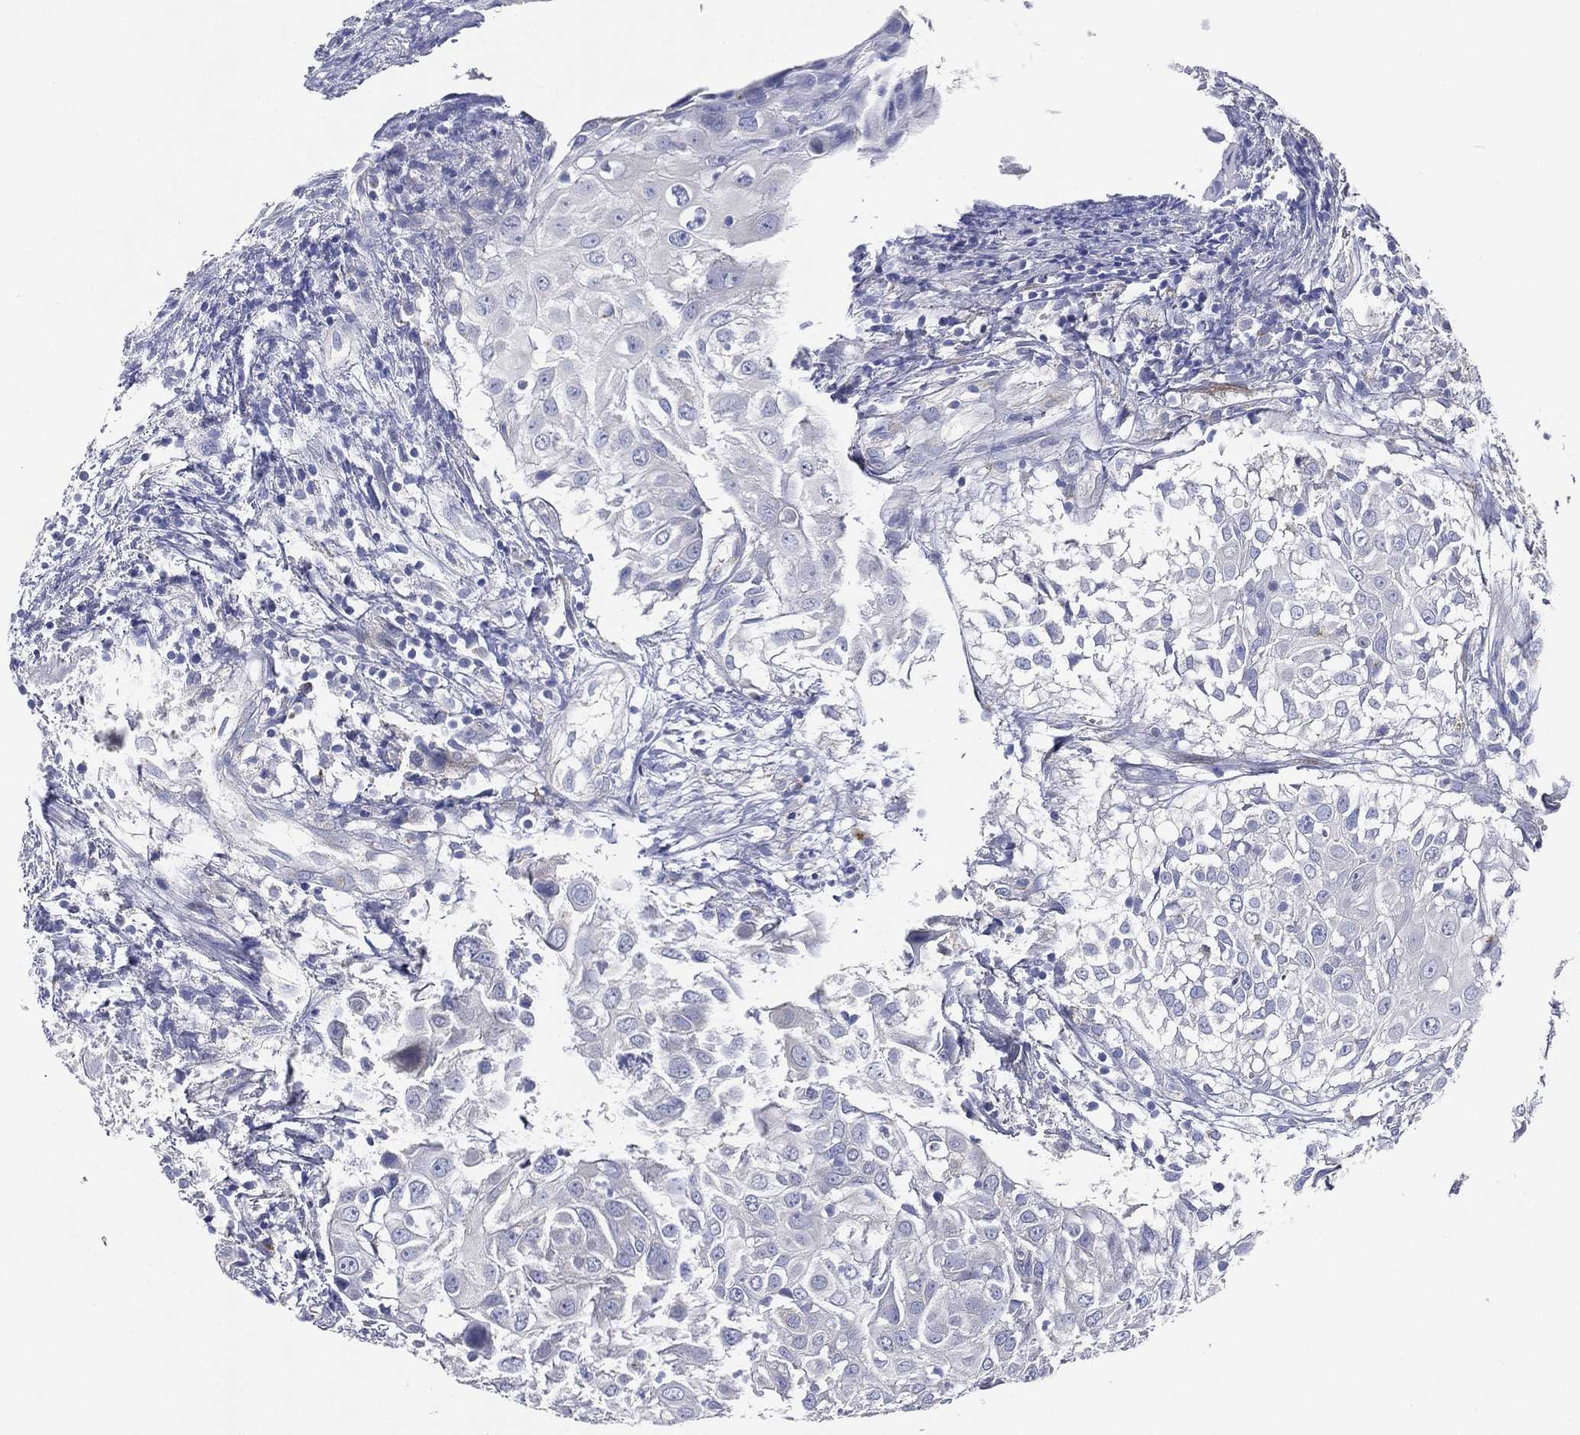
{"staining": {"intensity": "negative", "quantity": "none", "location": "none"}, "tissue": "urothelial cancer", "cell_type": "Tumor cells", "image_type": "cancer", "snomed": [{"axis": "morphology", "description": "Urothelial carcinoma, High grade"}, {"axis": "topography", "description": "Urinary bladder"}], "caption": "This is an immunohistochemistry image of human urothelial carcinoma (high-grade). There is no positivity in tumor cells.", "gene": "ATP8A2", "patient": {"sex": "female", "age": 79}}